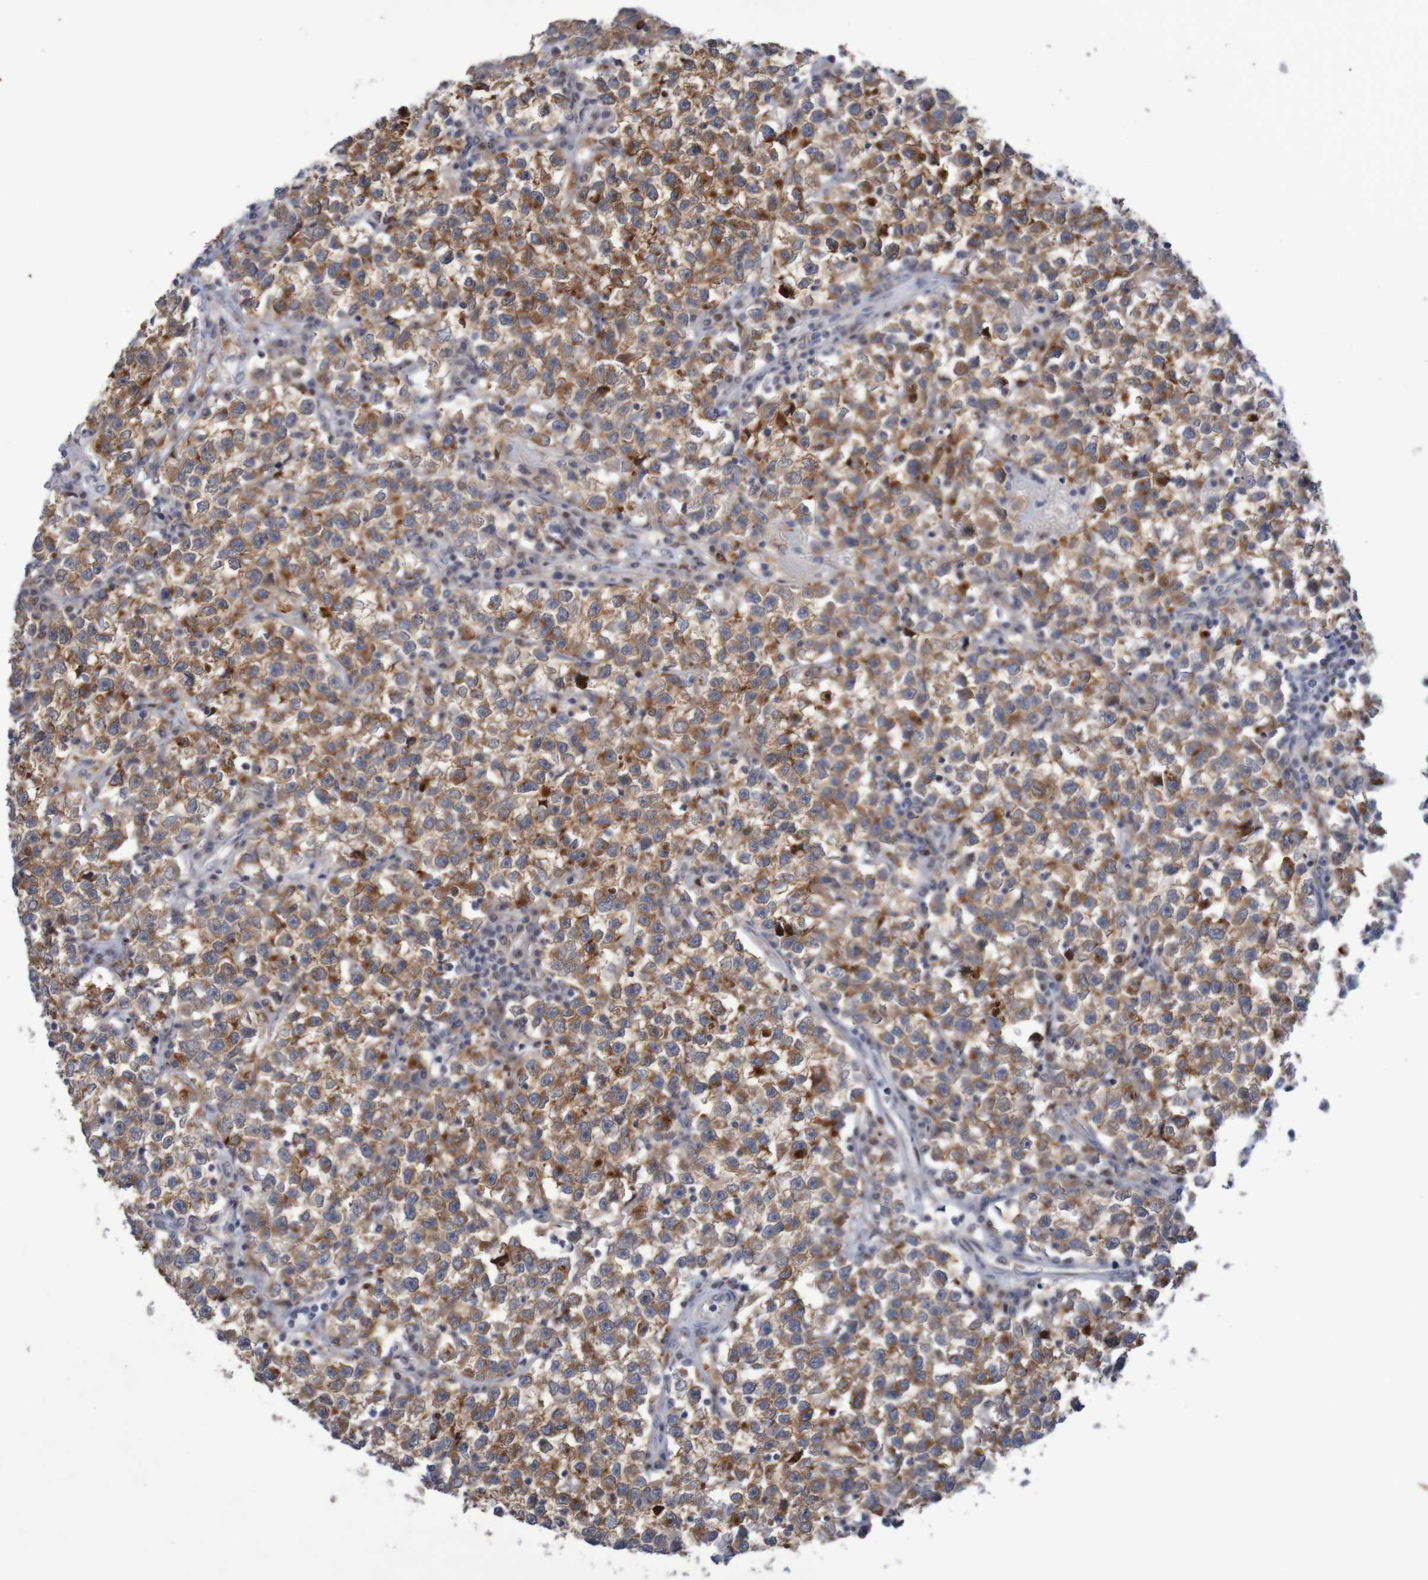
{"staining": {"intensity": "moderate", "quantity": ">75%", "location": "cytoplasmic/membranous"}, "tissue": "testis cancer", "cell_type": "Tumor cells", "image_type": "cancer", "snomed": [{"axis": "morphology", "description": "Seminoma, NOS"}, {"axis": "topography", "description": "Testis"}], "caption": "DAB (3,3'-diaminobenzidine) immunohistochemical staining of testis cancer displays moderate cytoplasmic/membranous protein positivity in about >75% of tumor cells.", "gene": "FBP2", "patient": {"sex": "male", "age": 22}}